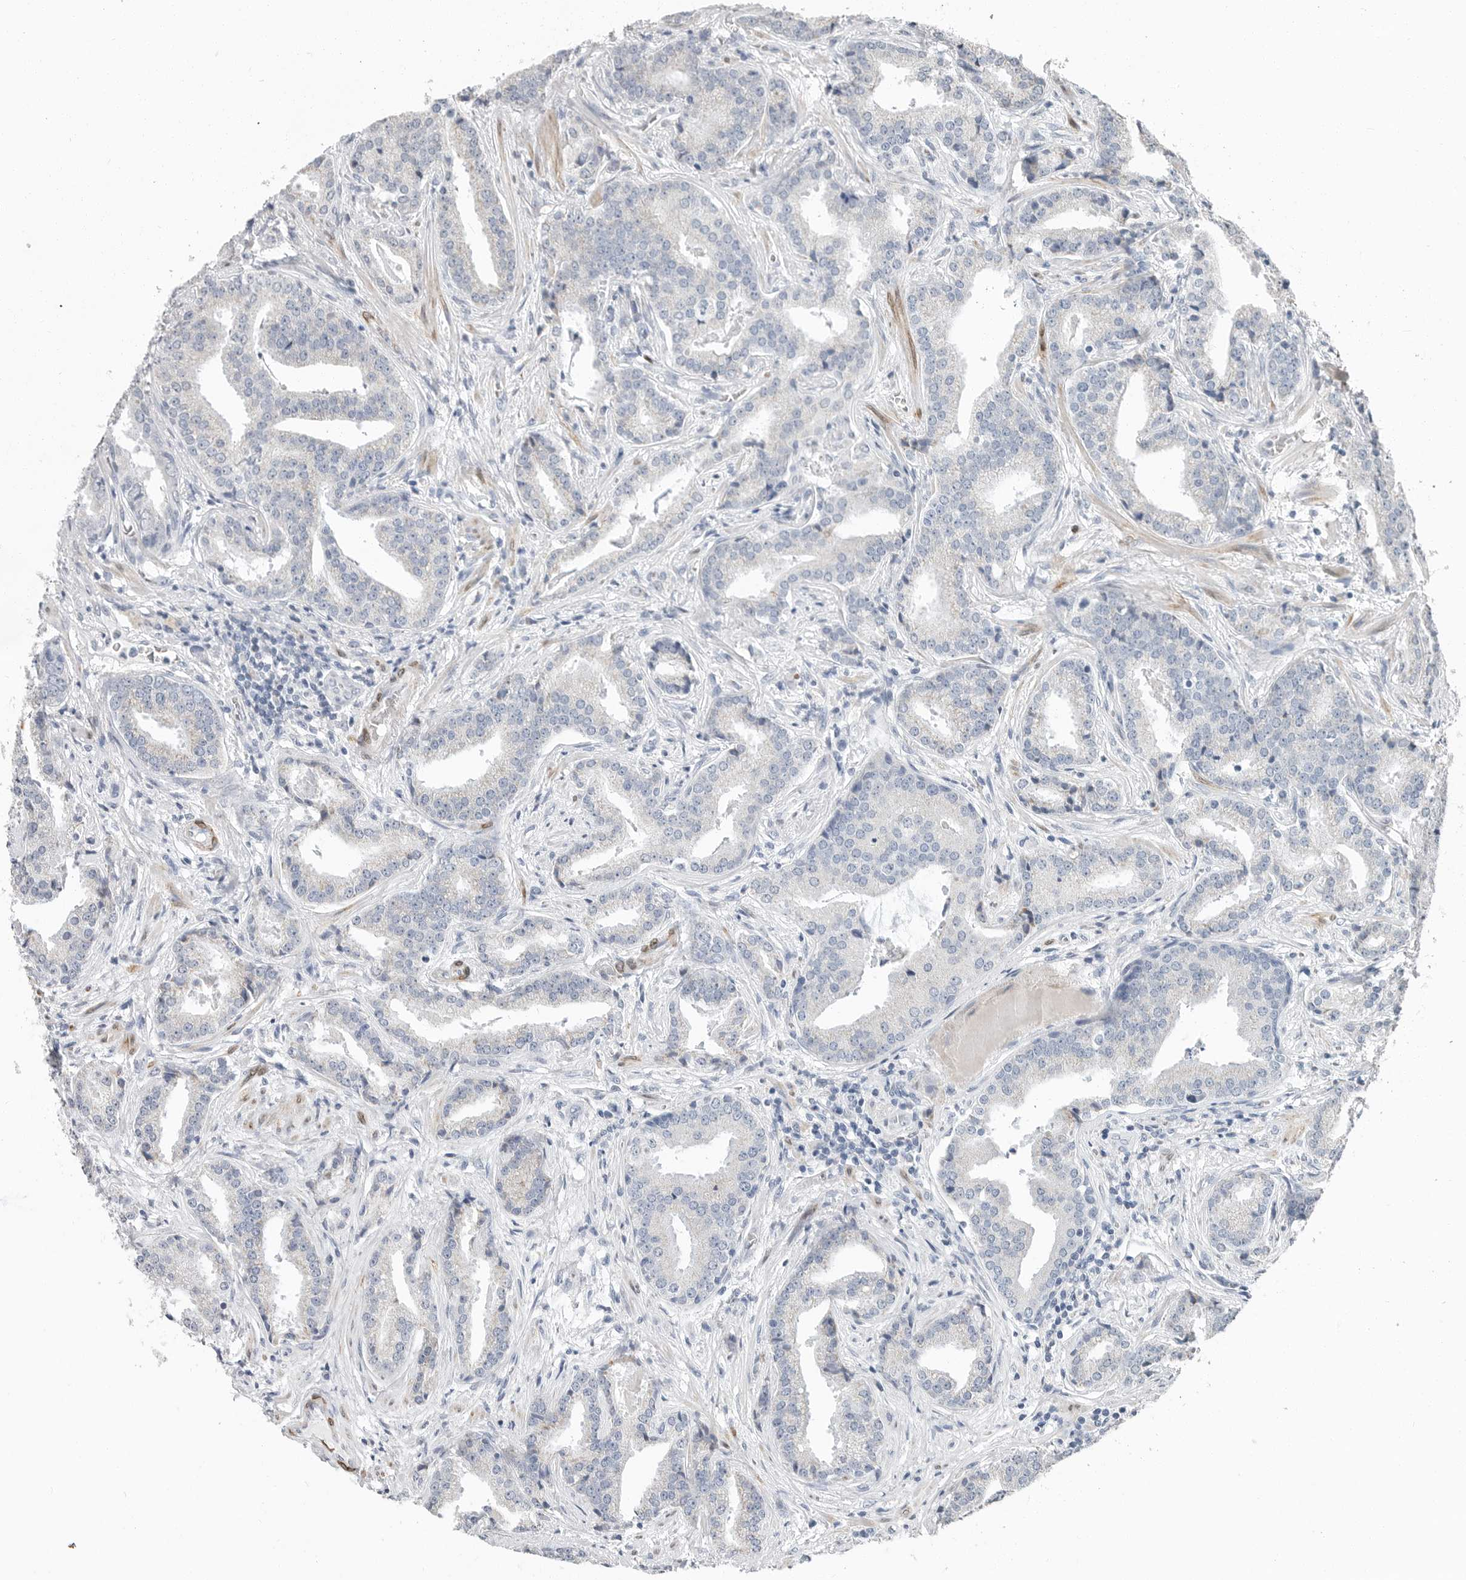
{"staining": {"intensity": "negative", "quantity": "none", "location": "none"}, "tissue": "prostate cancer", "cell_type": "Tumor cells", "image_type": "cancer", "snomed": [{"axis": "morphology", "description": "Adenocarcinoma, Low grade"}, {"axis": "topography", "description": "Prostate"}], "caption": "DAB (3,3'-diaminobenzidine) immunohistochemical staining of human prostate low-grade adenocarcinoma exhibits no significant expression in tumor cells.", "gene": "PLN", "patient": {"sex": "male", "age": 67}}